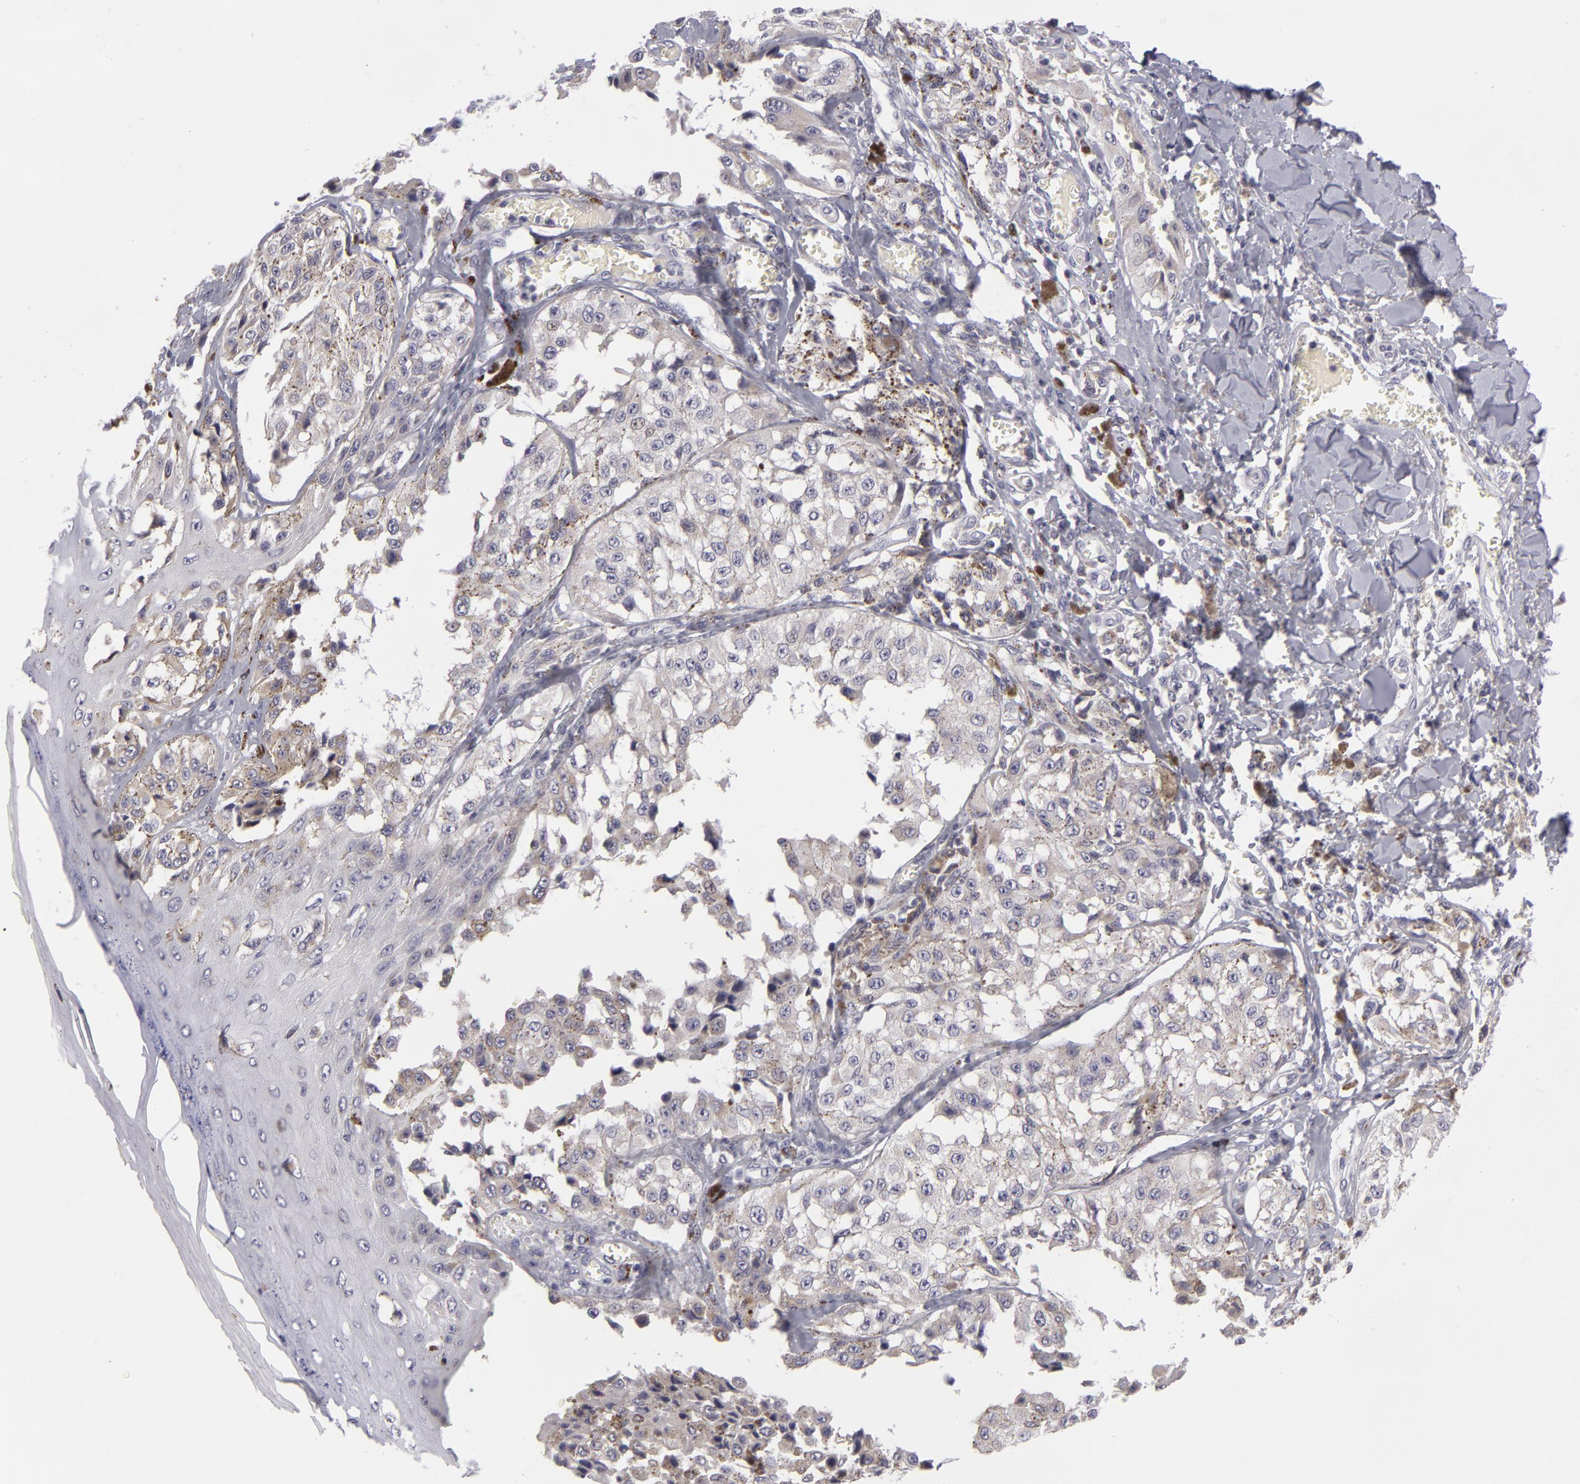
{"staining": {"intensity": "weak", "quantity": ">75%", "location": "cytoplasmic/membranous"}, "tissue": "melanoma", "cell_type": "Tumor cells", "image_type": "cancer", "snomed": [{"axis": "morphology", "description": "Malignant melanoma, NOS"}, {"axis": "topography", "description": "Skin"}], "caption": "This is a photomicrograph of immunohistochemistry (IHC) staining of melanoma, which shows weak staining in the cytoplasmic/membranous of tumor cells.", "gene": "ATP2B3", "patient": {"sex": "female", "age": 82}}